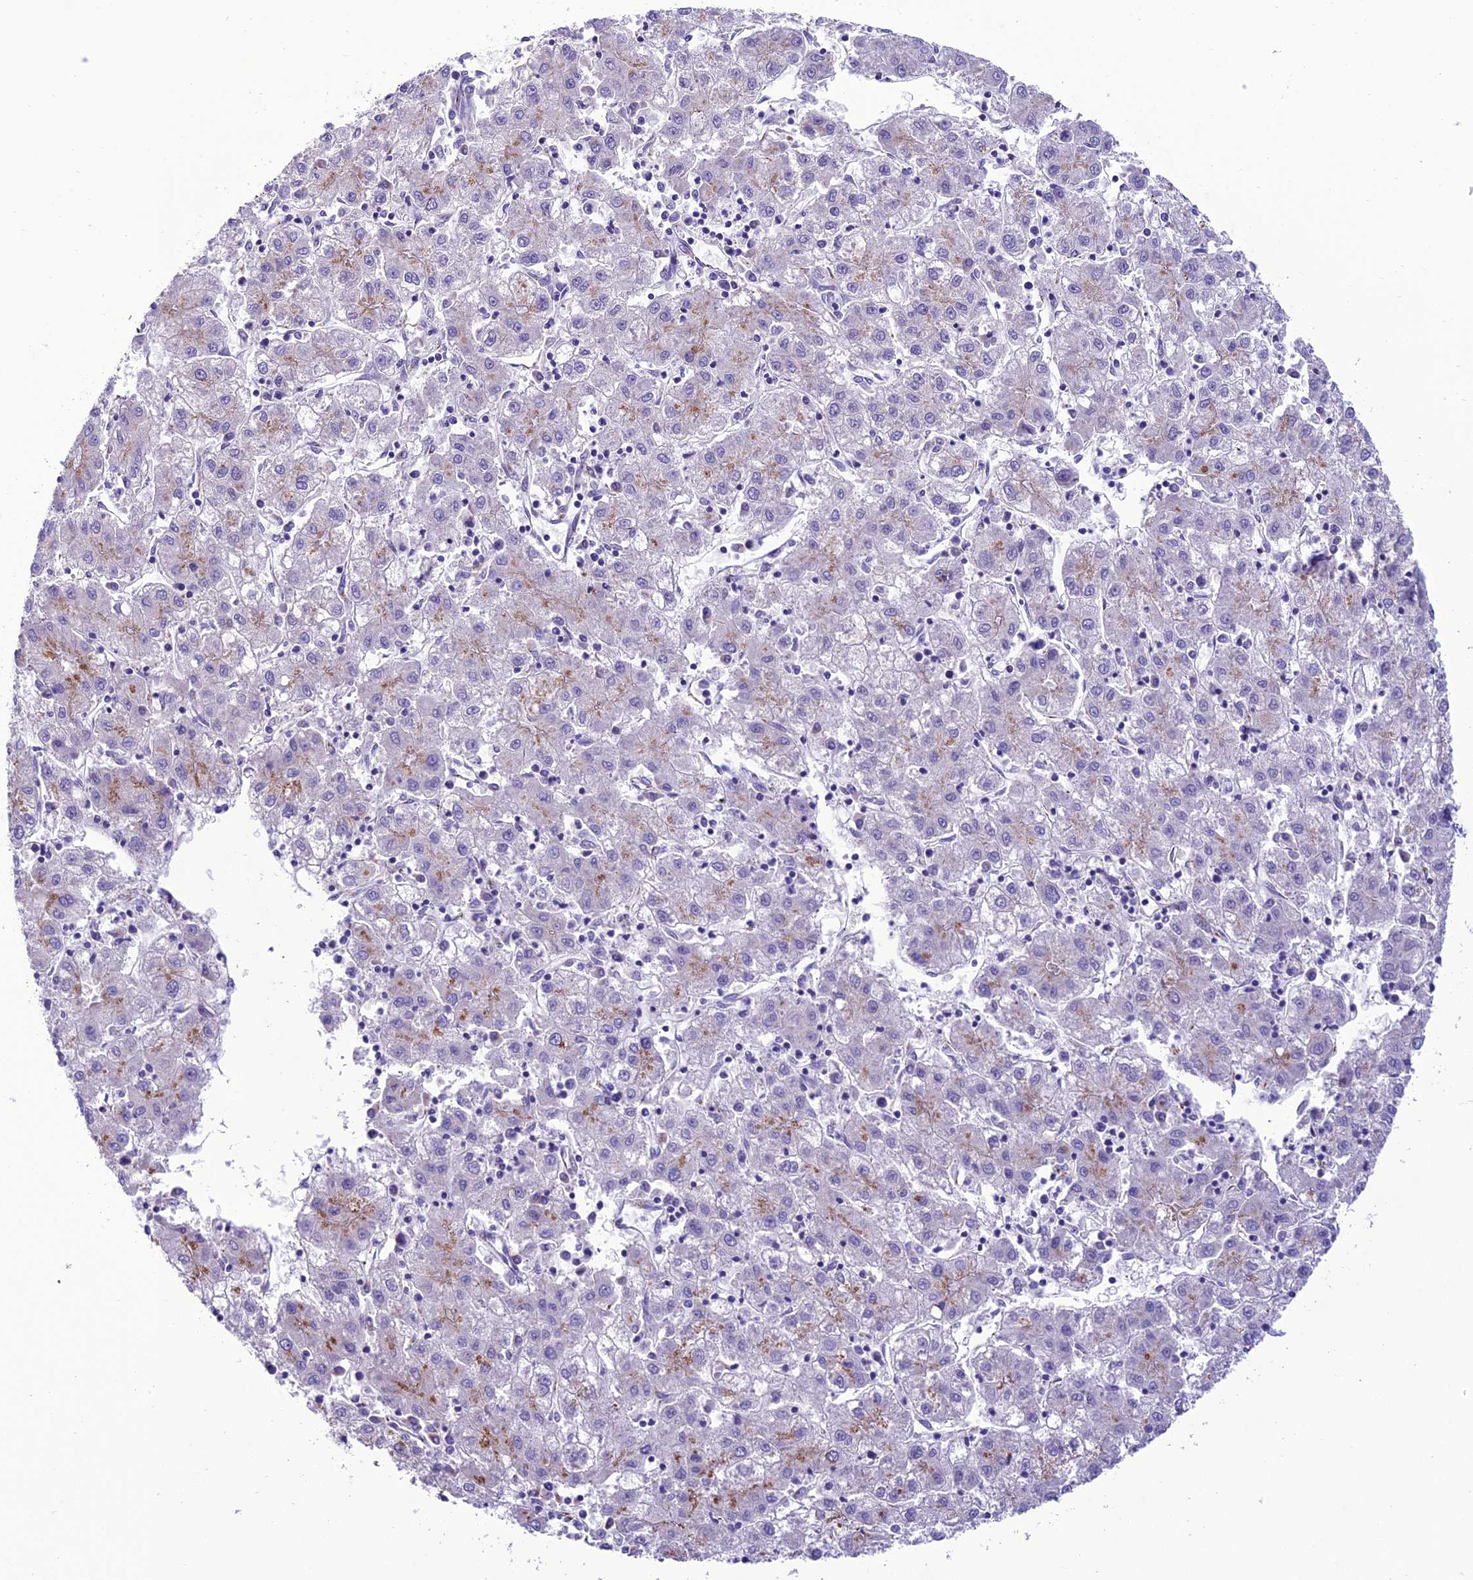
{"staining": {"intensity": "moderate", "quantity": "<25%", "location": "cytoplasmic/membranous"}, "tissue": "liver cancer", "cell_type": "Tumor cells", "image_type": "cancer", "snomed": [{"axis": "morphology", "description": "Carcinoma, Hepatocellular, NOS"}, {"axis": "topography", "description": "Liver"}], "caption": "There is low levels of moderate cytoplasmic/membranous staining in tumor cells of hepatocellular carcinoma (liver), as demonstrated by immunohistochemical staining (brown color).", "gene": "GOLM2", "patient": {"sex": "male", "age": 72}}